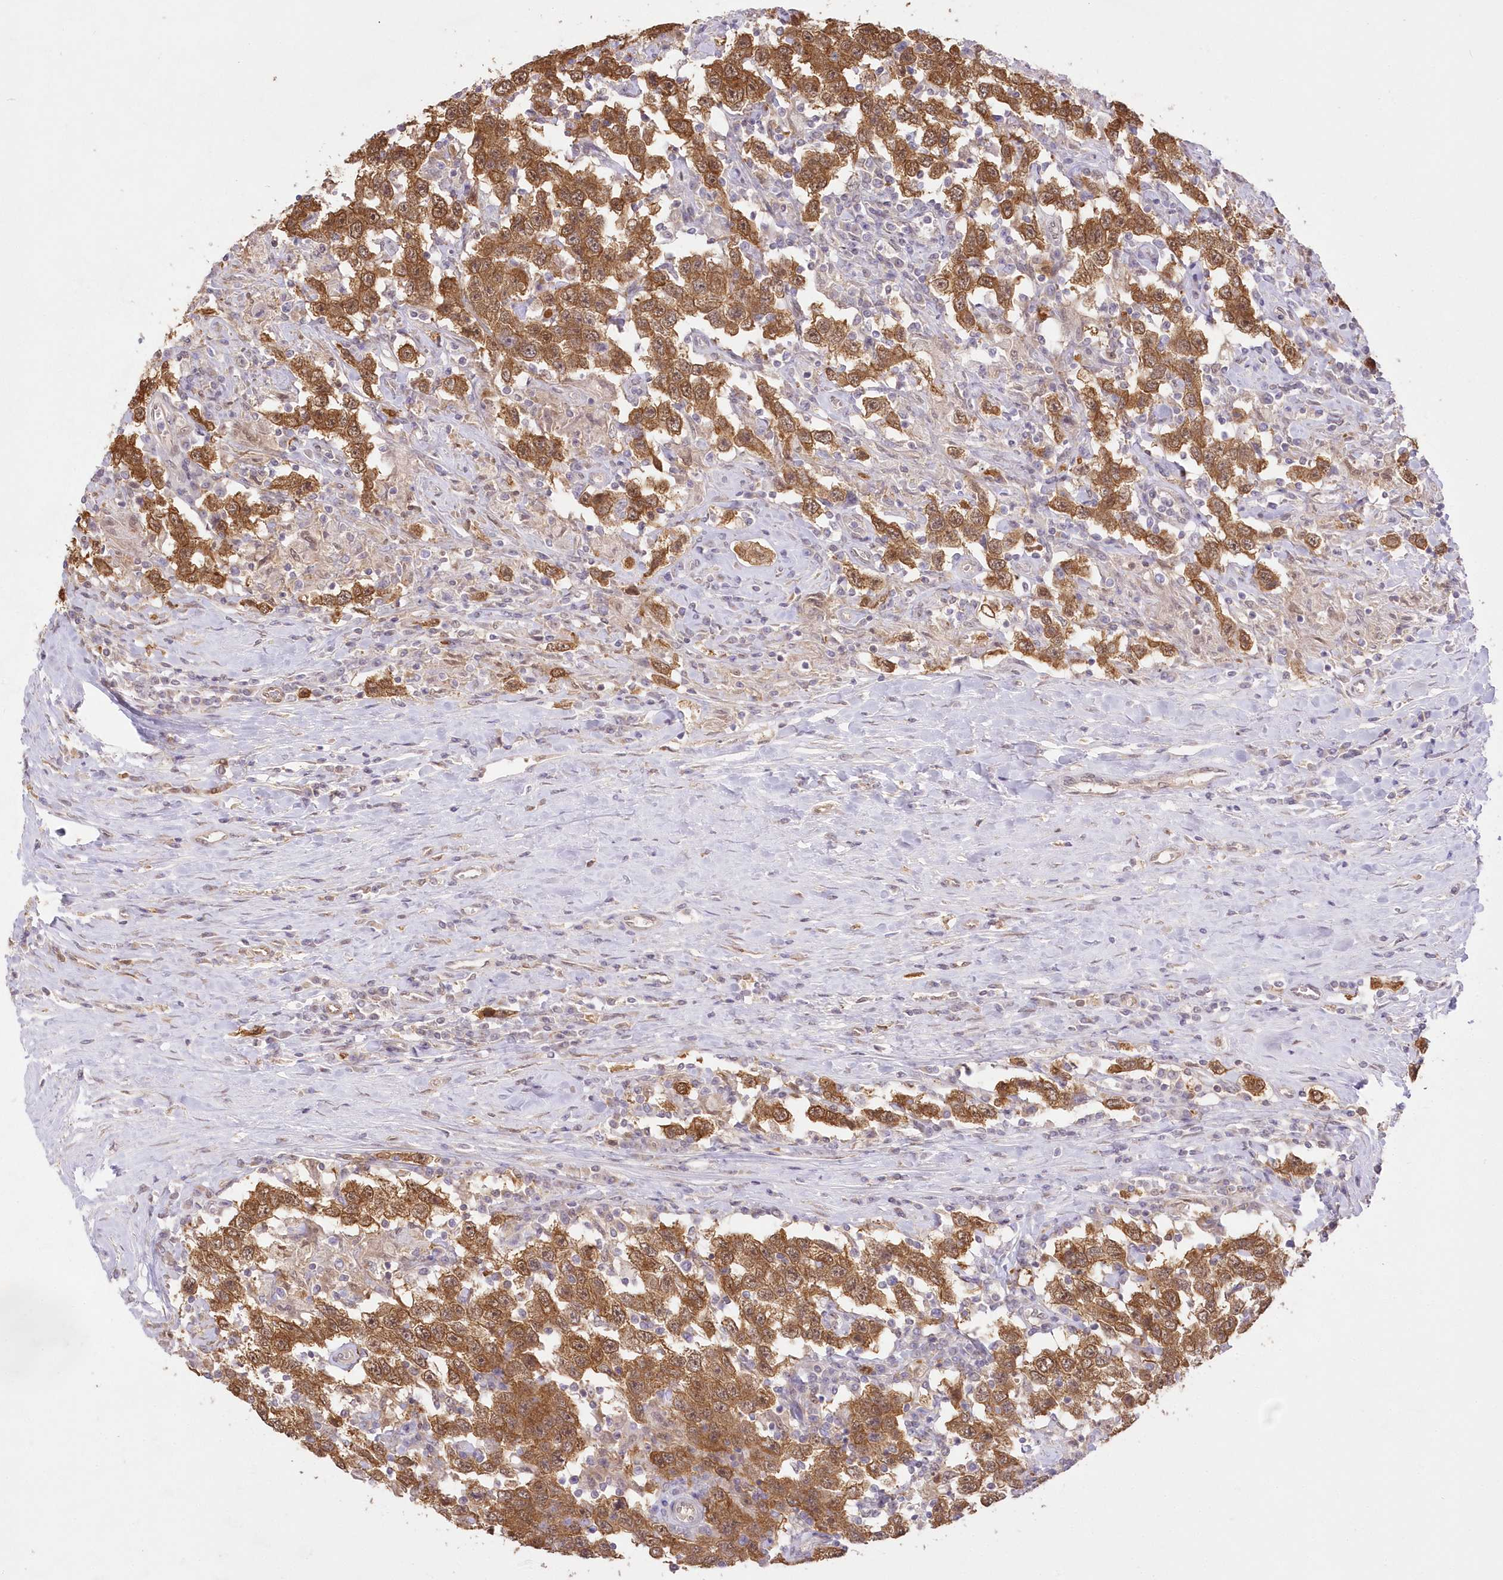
{"staining": {"intensity": "moderate", "quantity": ">75%", "location": "cytoplasmic/membranous,nuclear"}, "tissue": "testis cancer", "cell_type": "Tumor cells", "image_type": "cancer", "snomed": [{"axis": "morphology", "description": "Seminoma, NOS"}, {"axis": "topography", "description": "Testis"}], "caption": "Immunohistochemistry (IHC) (DAB) staining of seminoma (testis) reveals moderate cytoplasmic/membranous and nuclear protein staining in approximately >75% of tumor cells. The protein is stained brown, and the nuclei are stained in blue (DAB (3,3'-diaminobenzidine) IHC with brightfield microscopy, high magnification).", "gene": "RNPEP", "patient": {"sex": "male", "age": 41}}